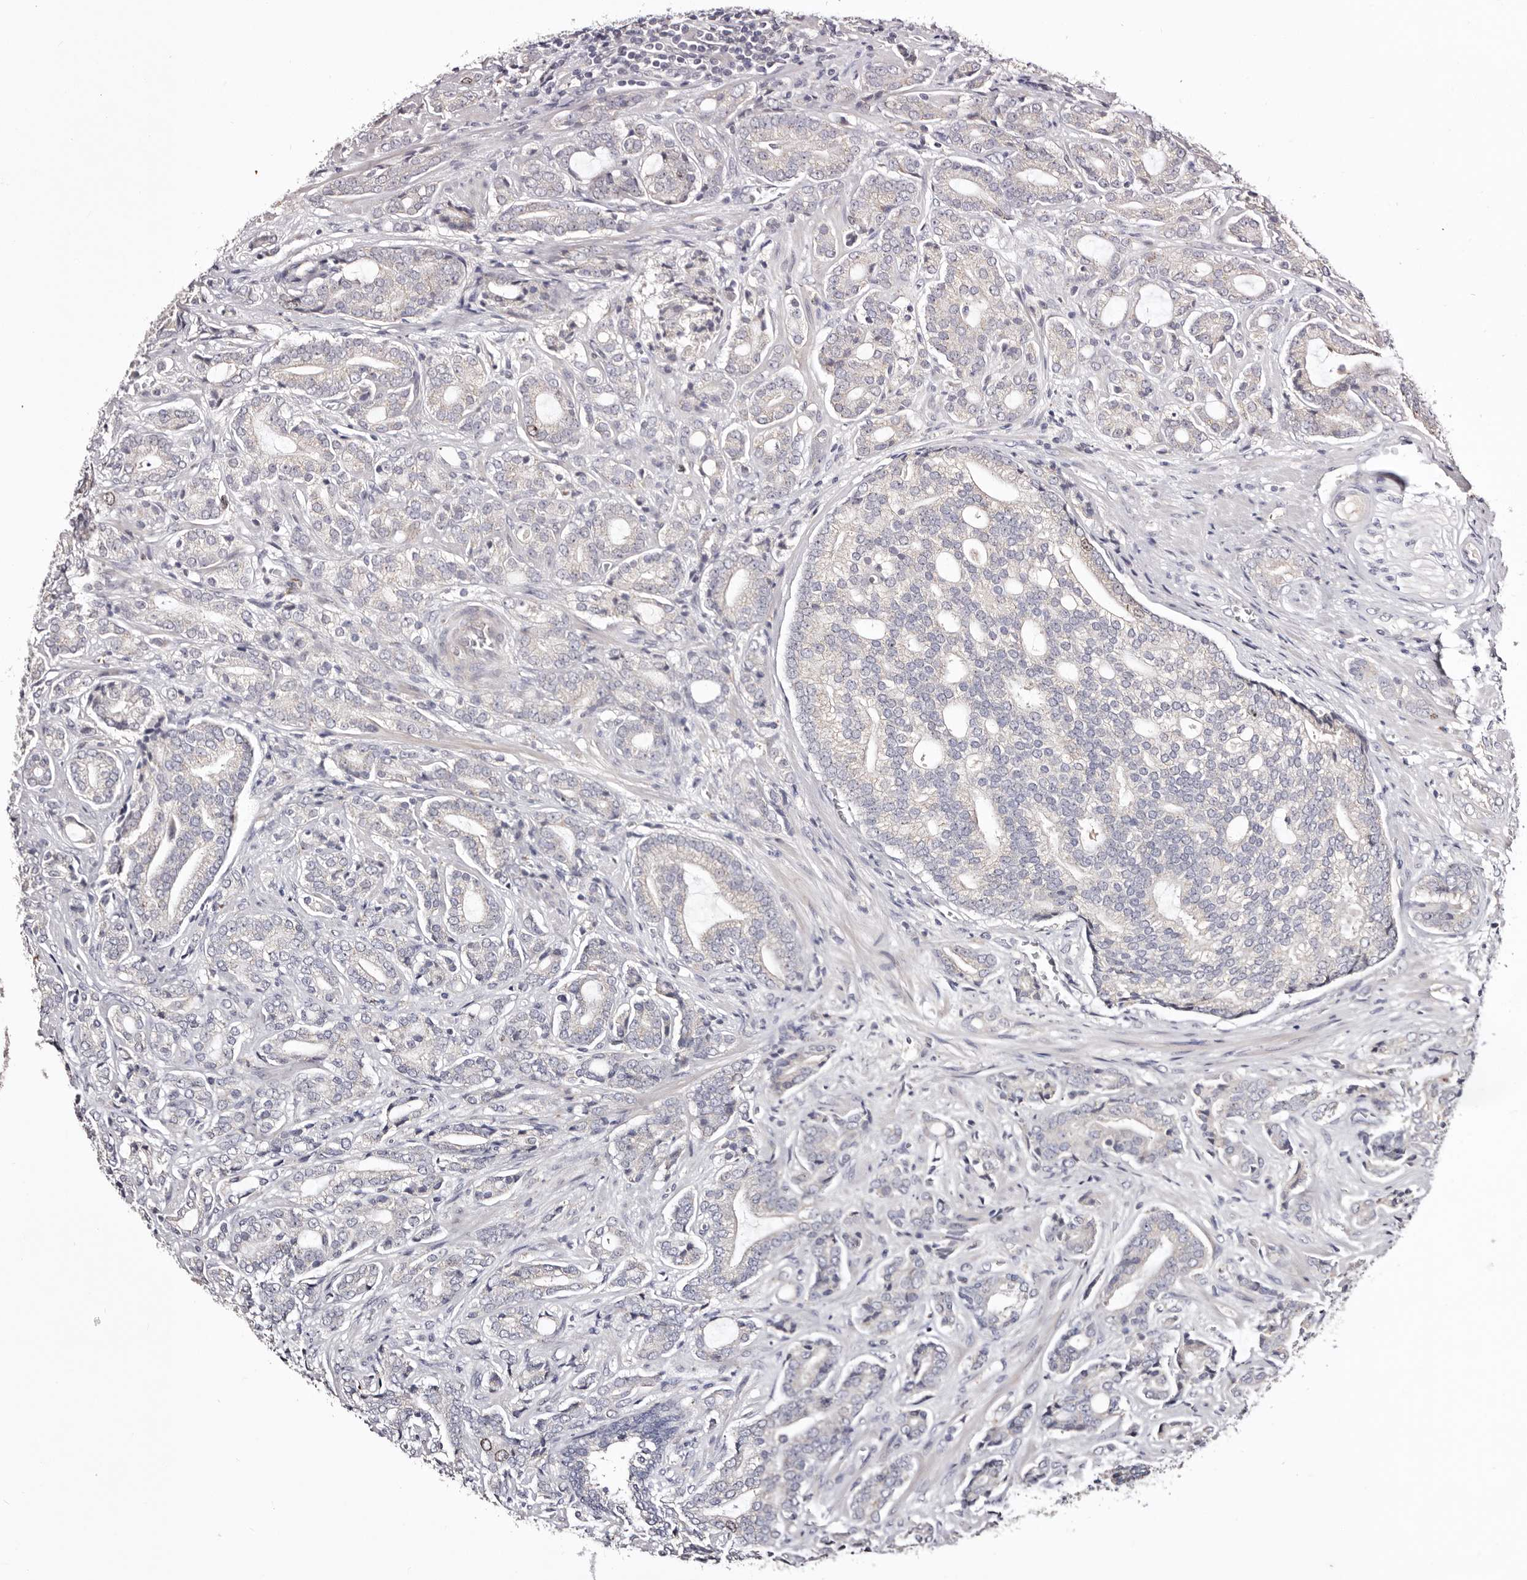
{"staining": {"intensity": "negative", "quantity": "none", "location": "none"}, "tissue": "prostate cancer", "cell_type": "Tumor cells", "image_type": "cancer", "snomed": [{"axis": "morphology", "description": "Adenocarcinoma, High grade"}, {"axis": "topography", "description": "Prostate"}], "caption": "Tumor cells show no significant protein expression in prostate cancer (high-grade adenocarcinoma).", "gene": "CDCA8", "patient": {"sex": "male", "age": 57}}